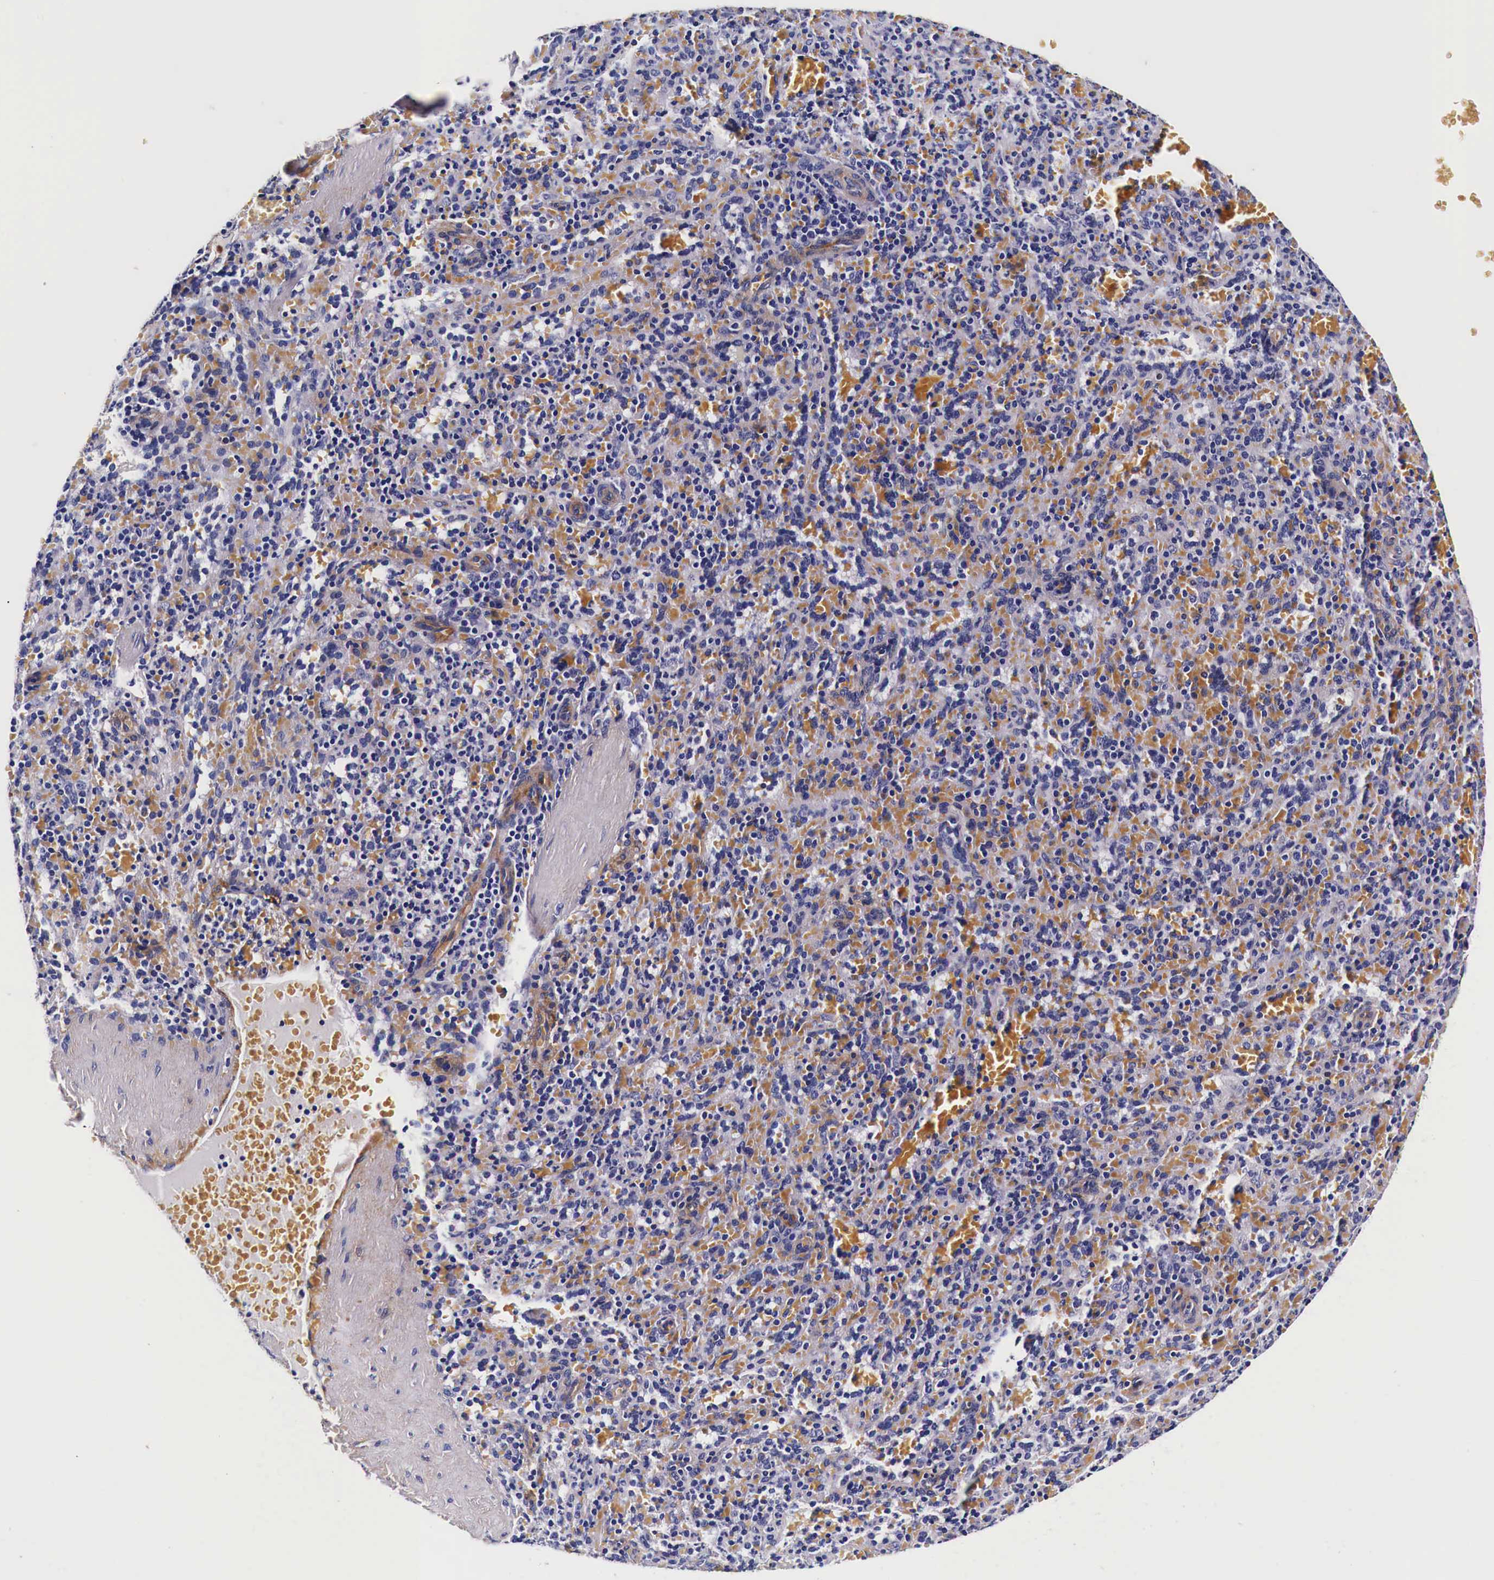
{"staining": {"intensity": "moderate", "quantity": "25%-75%", "location": "cytoplasmic/membranous"}, "tissue": "spleen", "cell_type": "Cells in red pulp", "image_type": "normal", "snomed": [{"axis": "morphology", "description": "Normal tissue, NOS"}, {"axis": "topography", "description": "Spleen"}], "caption": "IHC micrograph of benign spleen: human spleen stained using immunohistochemistry (IHC) demonstrates medium levels of moderate protein expression localized specifically in the cytoplasmic/membranous of cells in red pulp, appearing as a cytoplasmic/membranous brown color.", "gene": "HSPB1", "patient": {"sex": "female", "age": 21}}